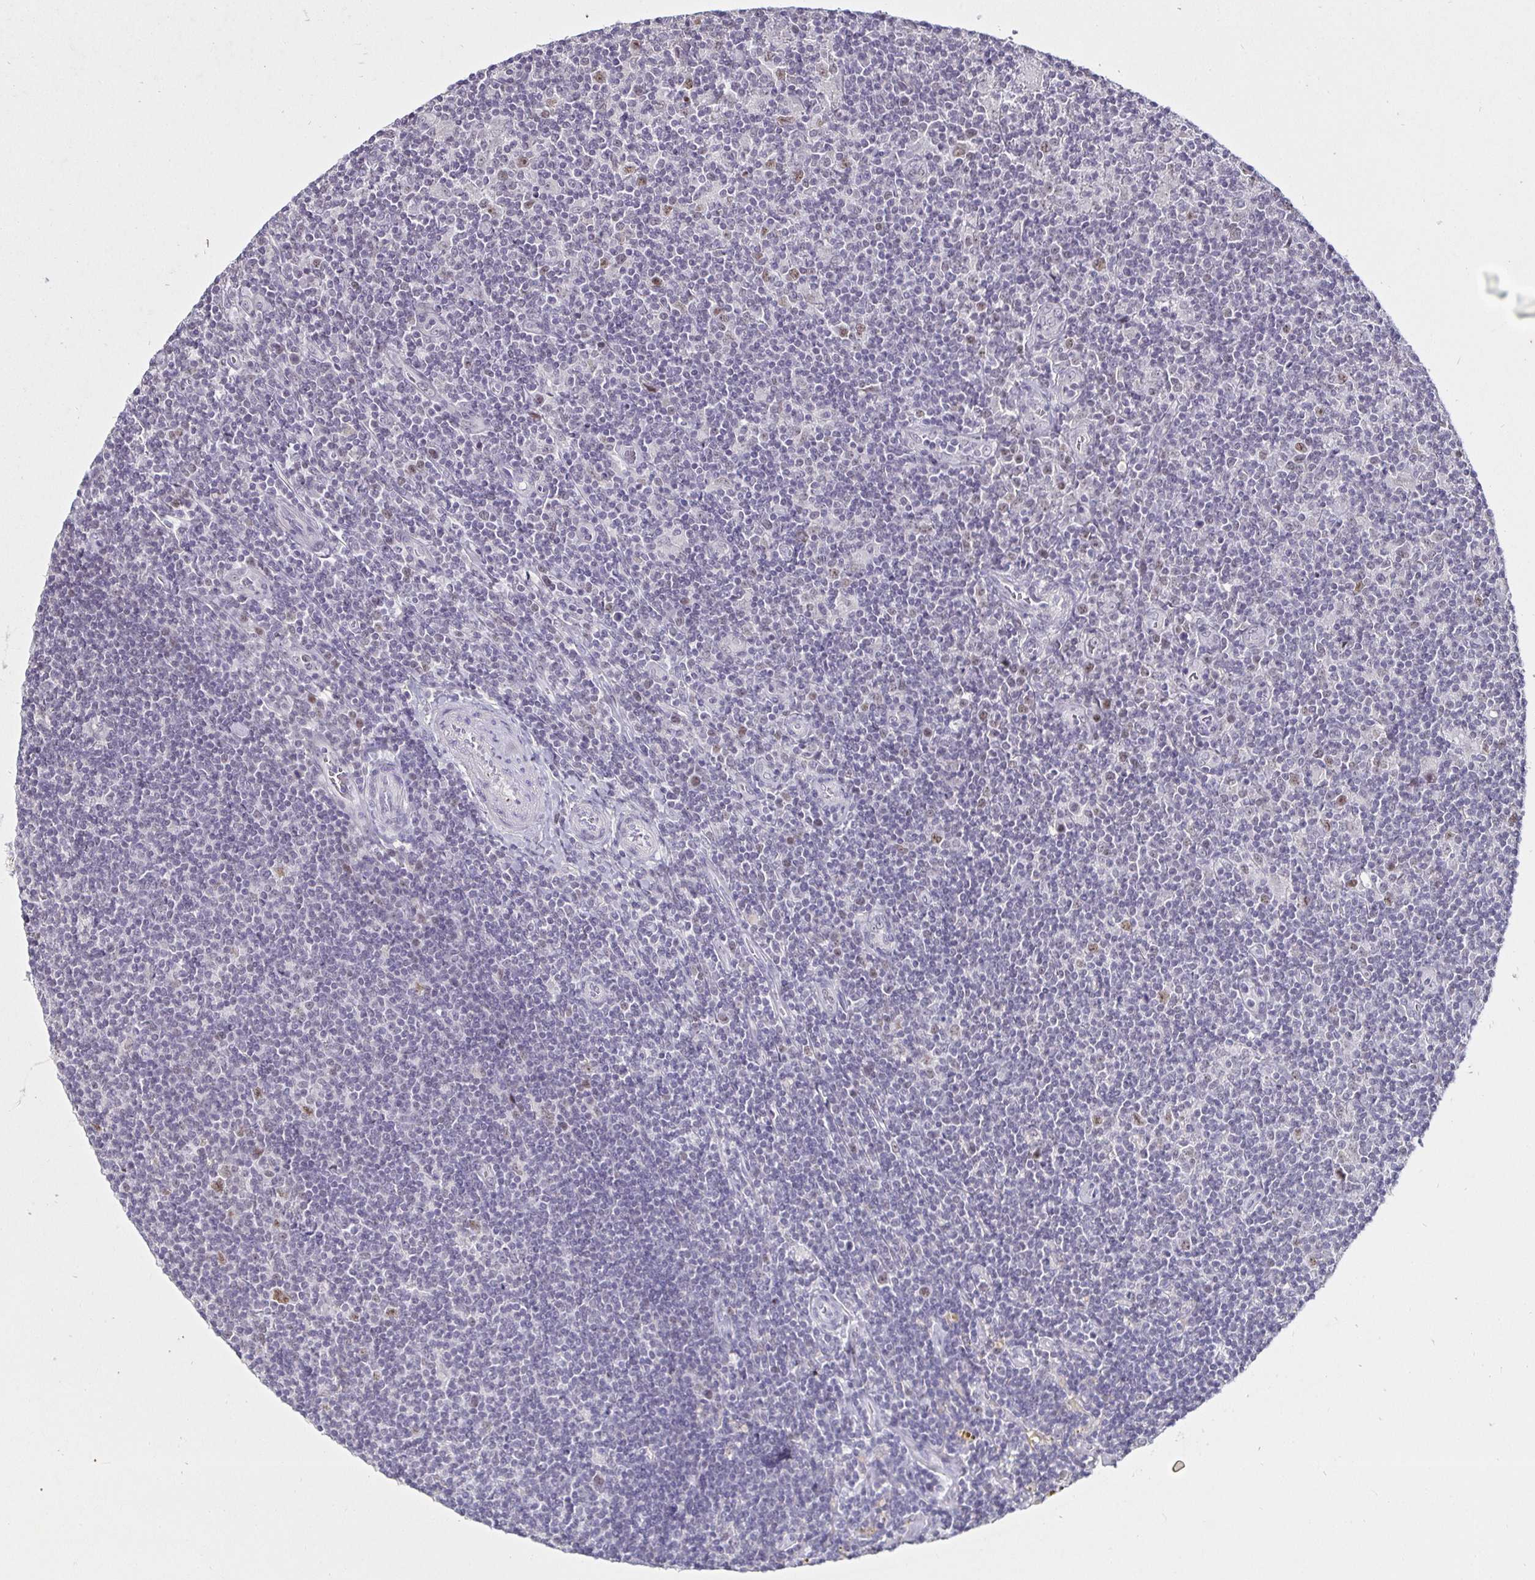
{"staining": {"intensity": "weak", "quantity": "<25%", "location": "nuclear"}, "tissue": "lymphoma", "cell_type": "Tumor cells", "image_type": "cancer", "snomed": [{"axis": "morphology", "description": "Hodgkin's disease, NOS"}, {"axis": "topography", "description": "Lymph node"}], "caption": "IHC histopathology image of Hodgkin's disease stained for a protein (brown), which reveals no expression in tumor cells.", "gene": "MLH1", "patient": {"sex": "male", "age": 40}}